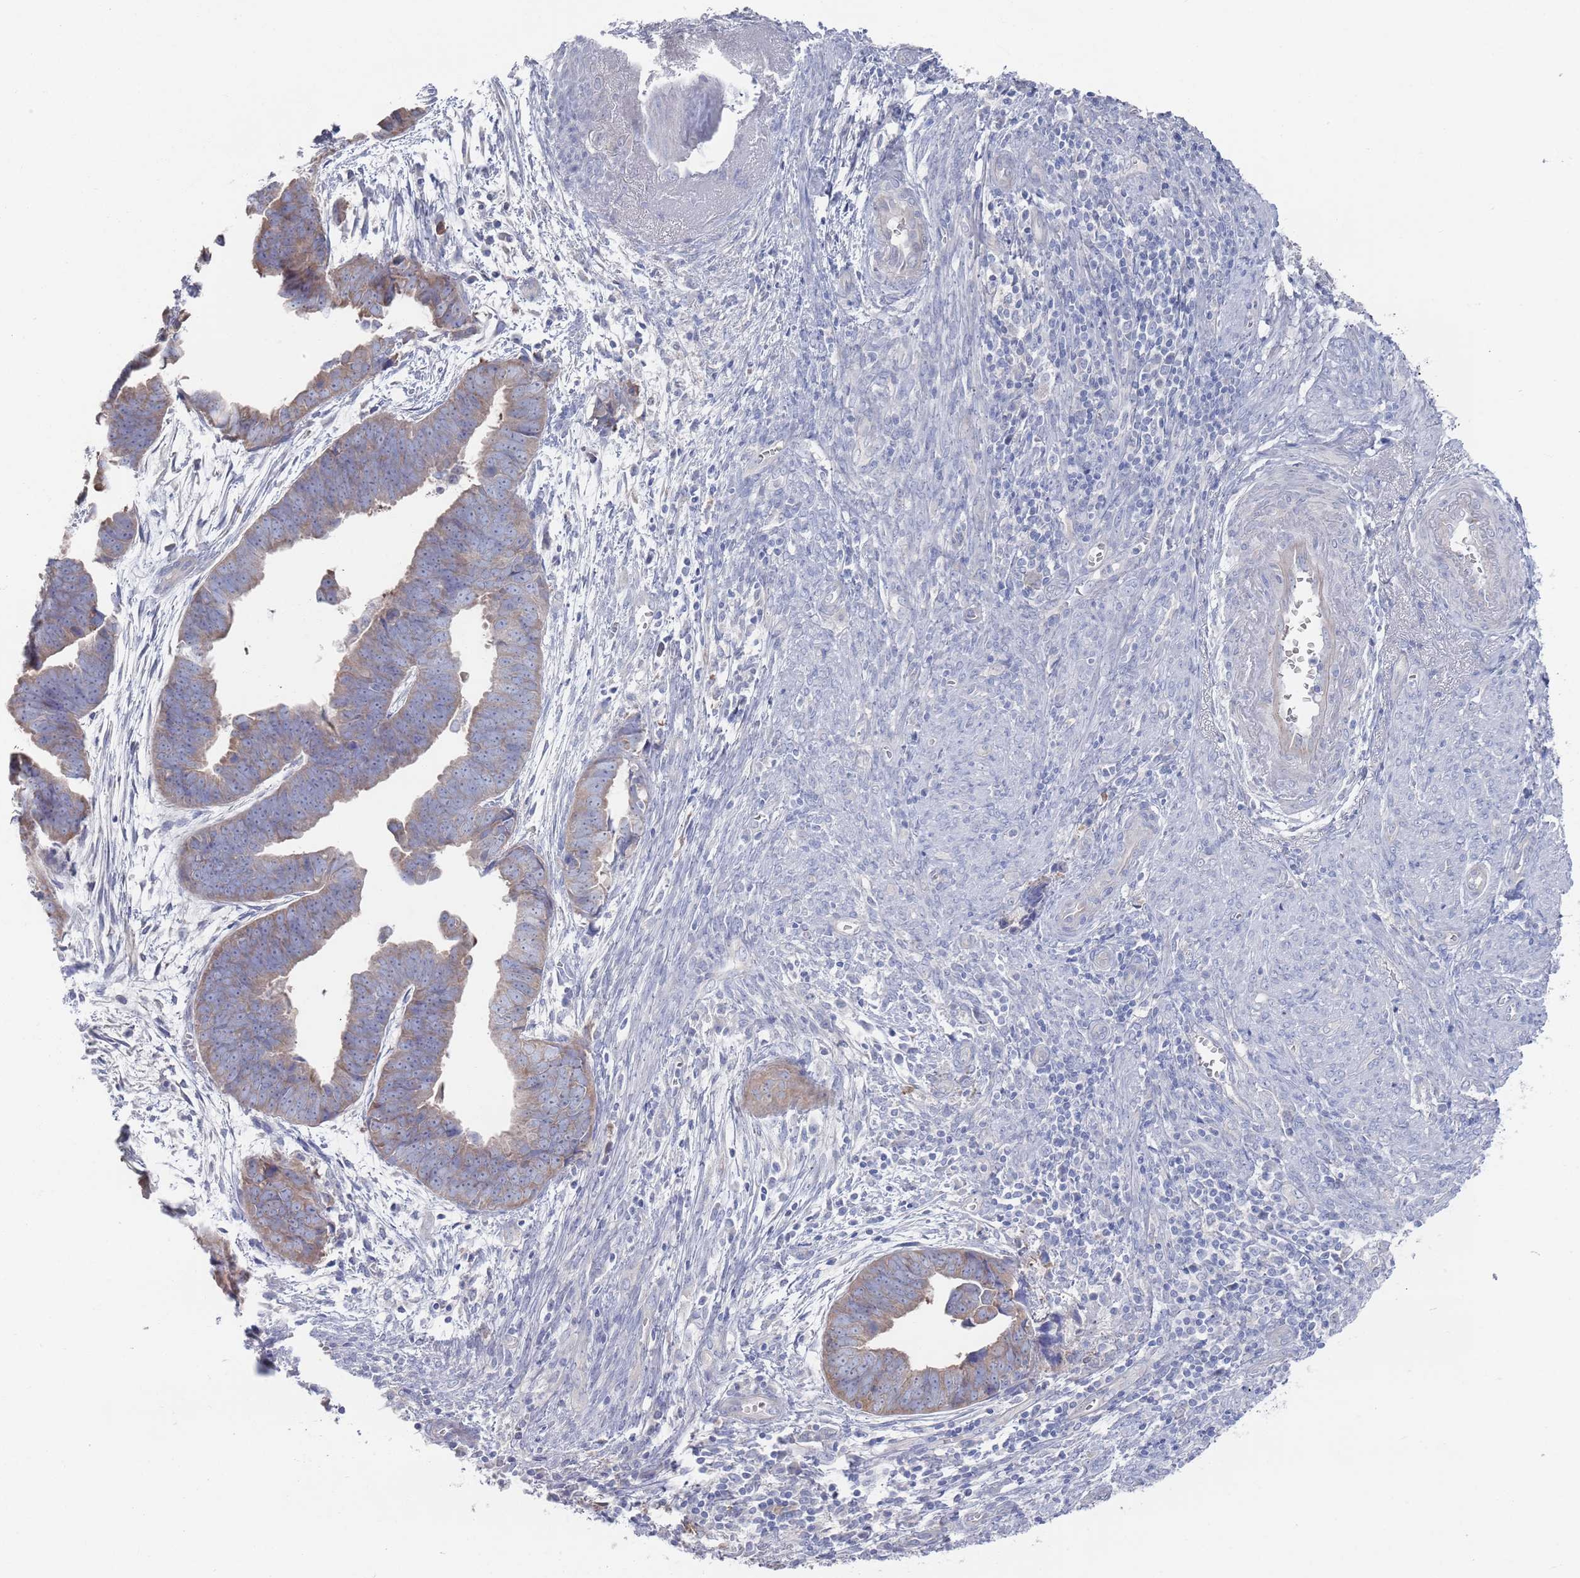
{"staining": {"intensity": "moderate", "quantity": "25%-75%", "location": "cytoplasmic/membranous"}, "tissue": "endometrial cancer", "cell_type": "Tumor cells", "image_type": "cancer", "snomed": [{"axis": "morphology", "description": "Adenocarcinoma, NOS"}, {"axis": "topography", "description": "Endometrium"}], "caption": "Immunohistochemistry (IHC) of human endometrial adenocarcinoma exhibits medium levels of moderate cytoplasmic/membranous staining in about 25%-75% of tumor cells. Ihc stains the protein of interest in brown and the nuclei are stained blue.", "gene": "TMCO3", "patient": {"sex": "female", "age": 75}}